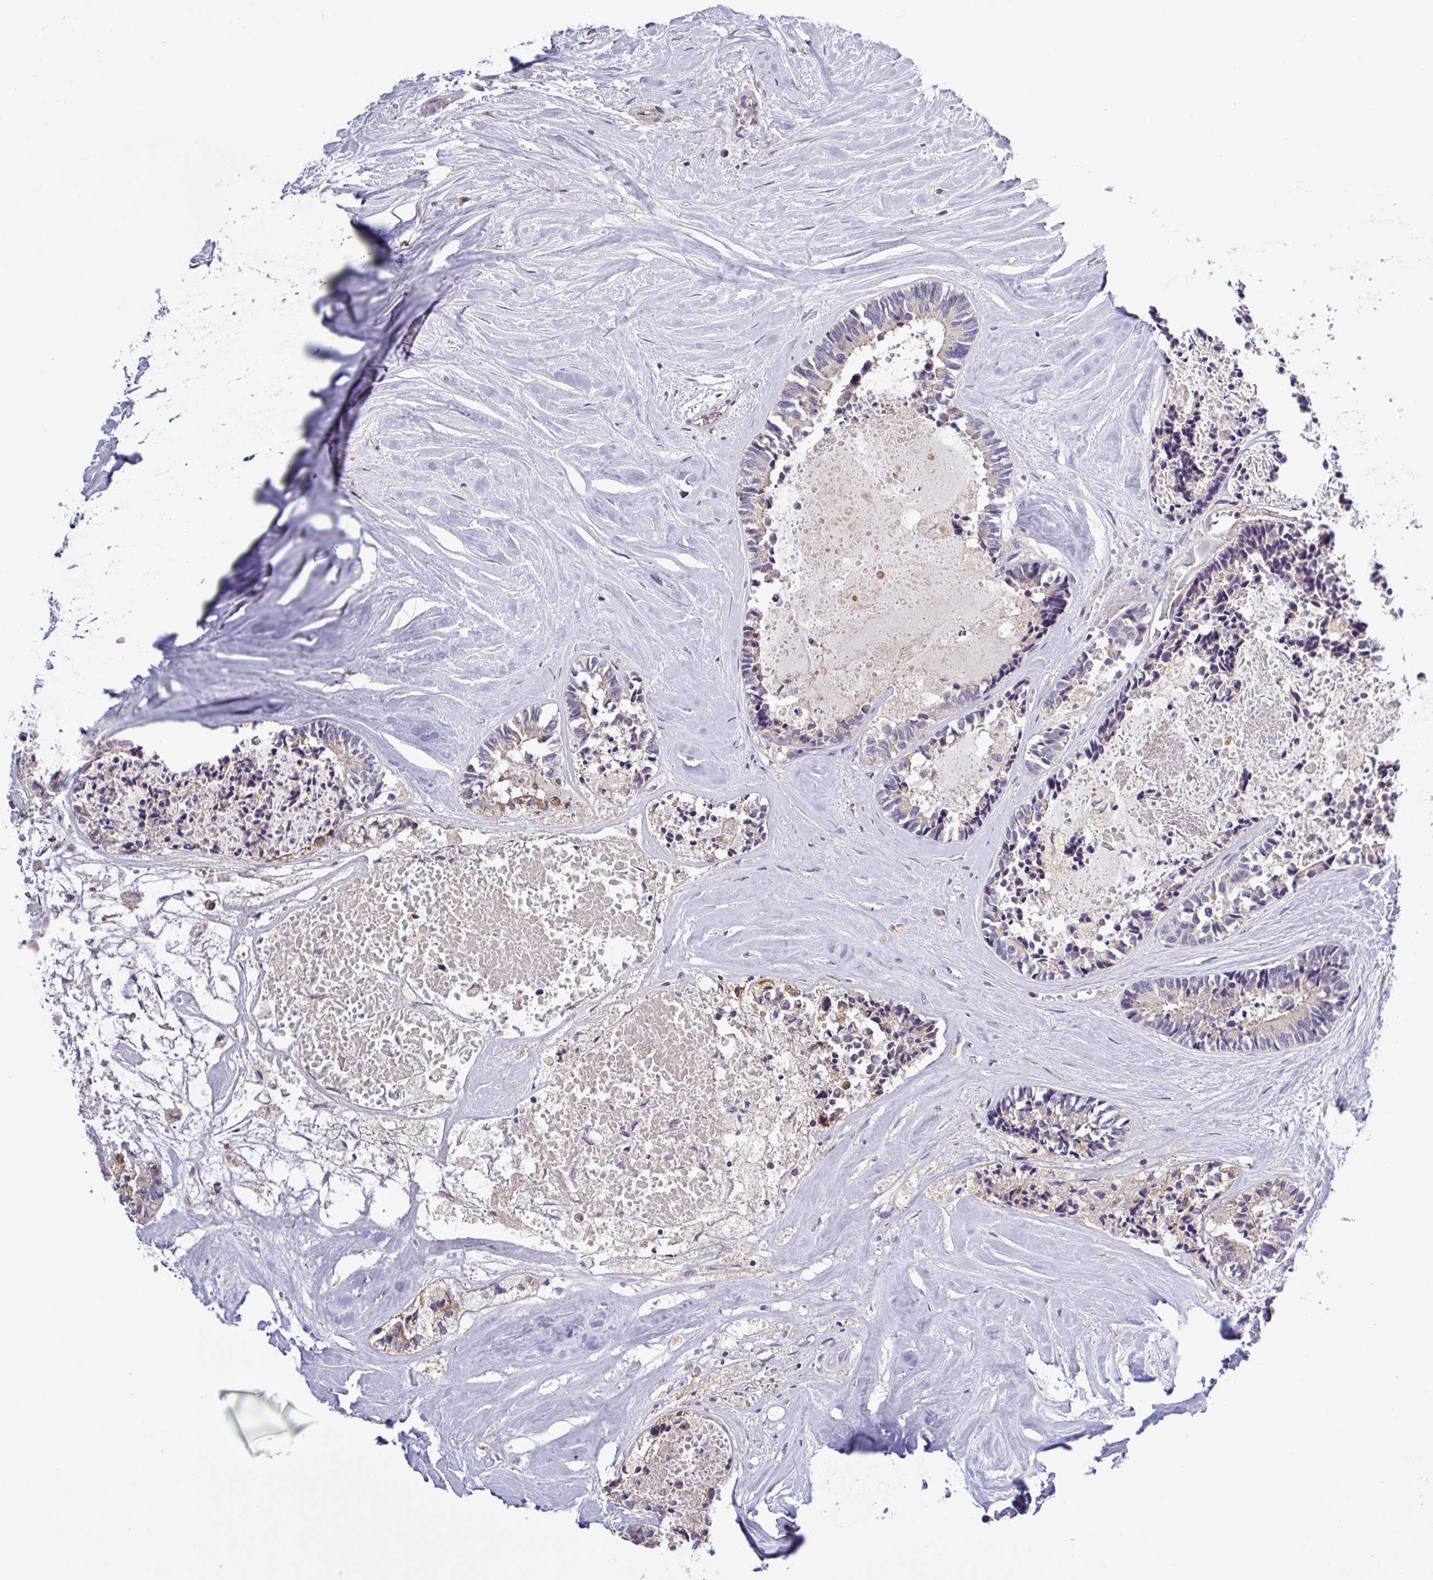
{"staining": {"intensity": "negative", "quantity": "none", "location": "none"}, "tissue": "colorectal cancer", "cell_type": "Tumor cells", "image_type": "cancer", "snomed": [{"axis": "morphology", "description": "Adenocarcinoma, NOS"}, {"axis": "topography", "description": "Colon"}, {"axis": "topography", "description": "Rectum"}], "caption": "A high-resolution image shows immunohistochemistry staining of adenocarcinoma (colorectal), which demonstrates no significant expression in tumor cells.", "gene": "SFTPB", "patient": {"sex": "male", "age": 57}}